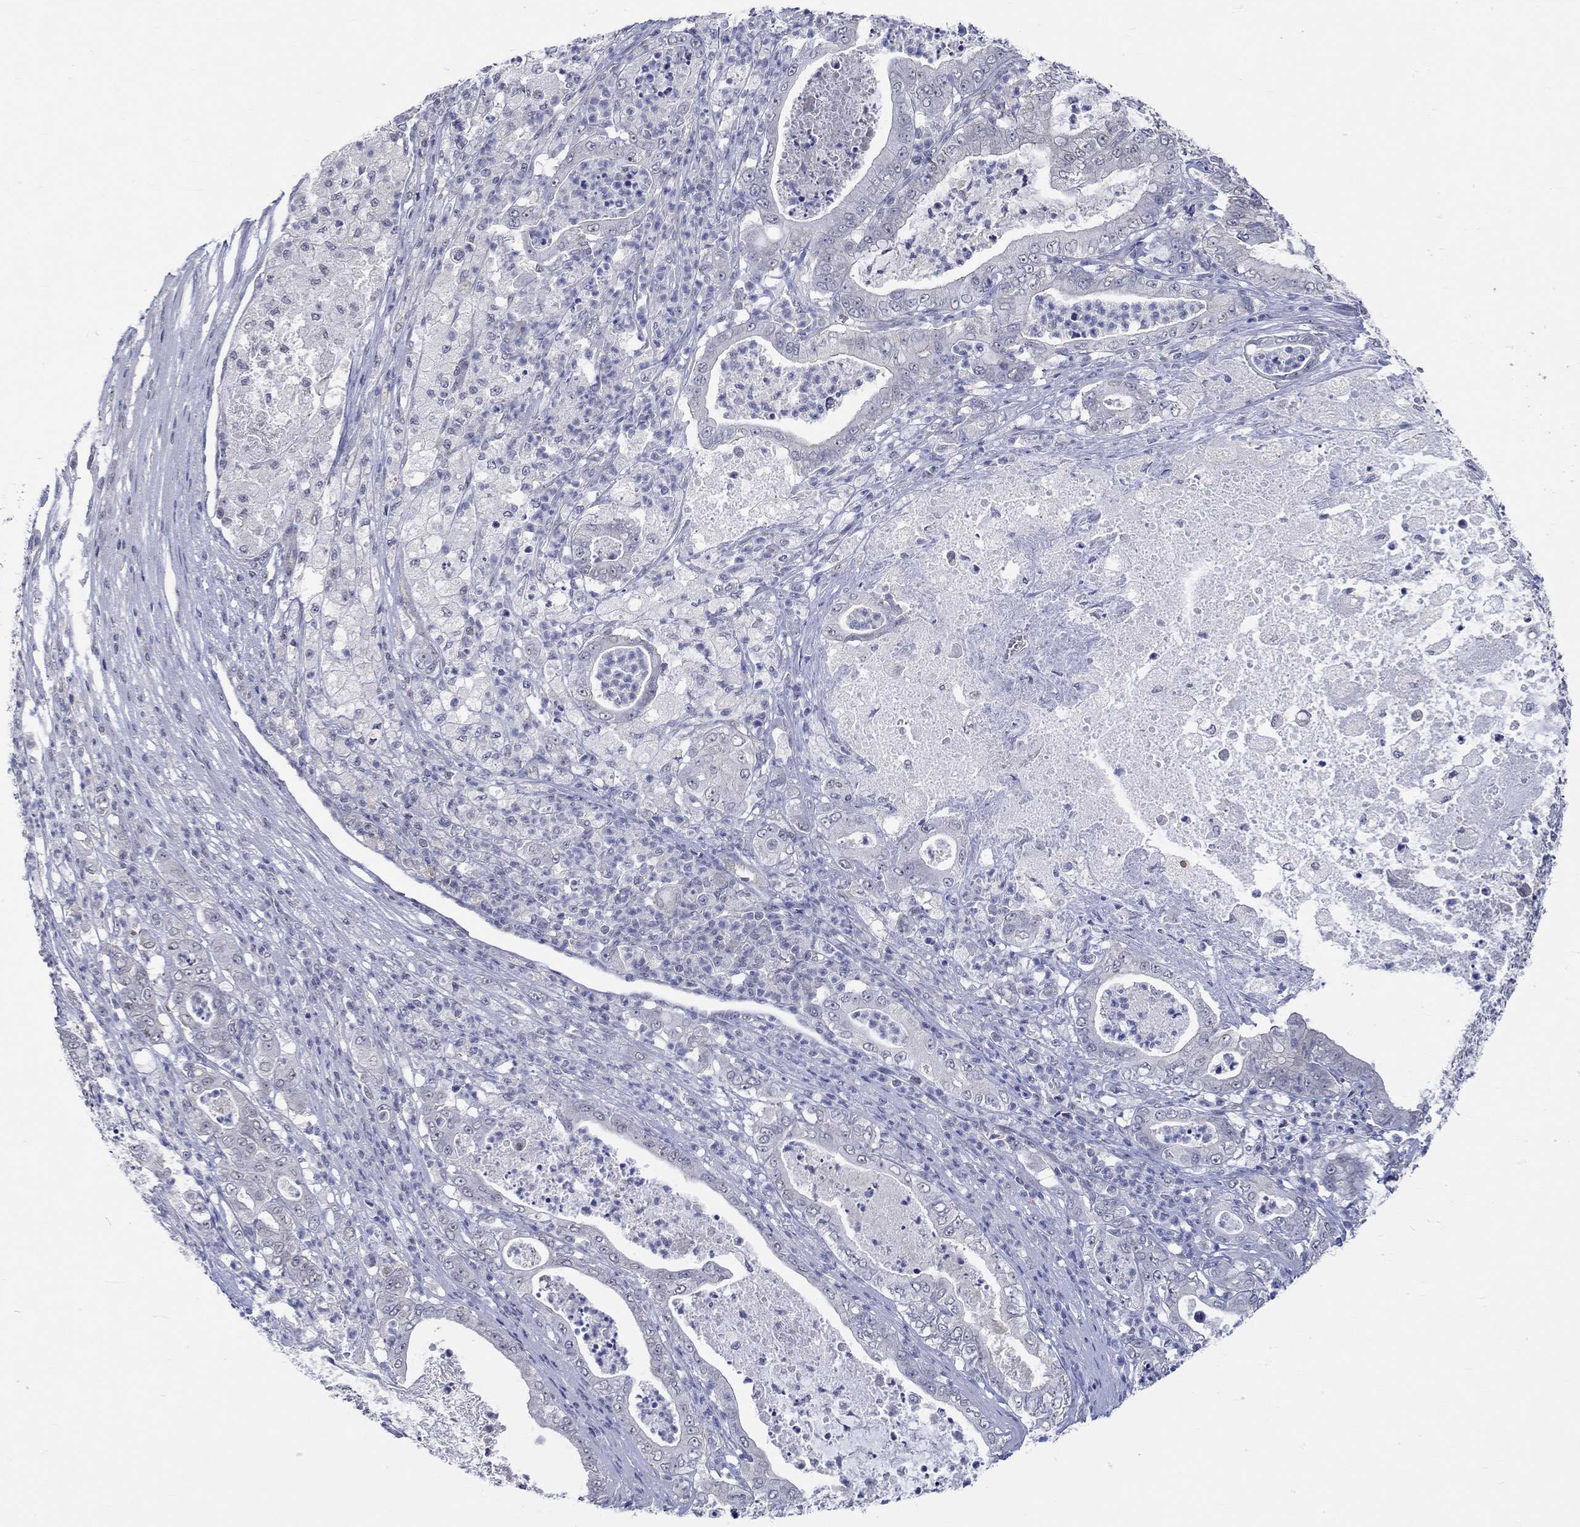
{"staining": {"intensity": "negative", "quantity": "none", "location": "none"}, "tissue": "pancreatic cancer", "cell_type": "Tumor cells", "image_type": "cancer", "snomed": [{"axis": "morphology", "description": "Adenocarcinoma, NOS"}, {"axis": "topography", "description": "Pancreas"}], "caption": "Pancreatic cancer (adenocarcinoma) was stained to show a protein in brown. There is no significant positivity in tumor cells.", "gene": "WASF1", "patient": {"sex": "male", "age": 71}}